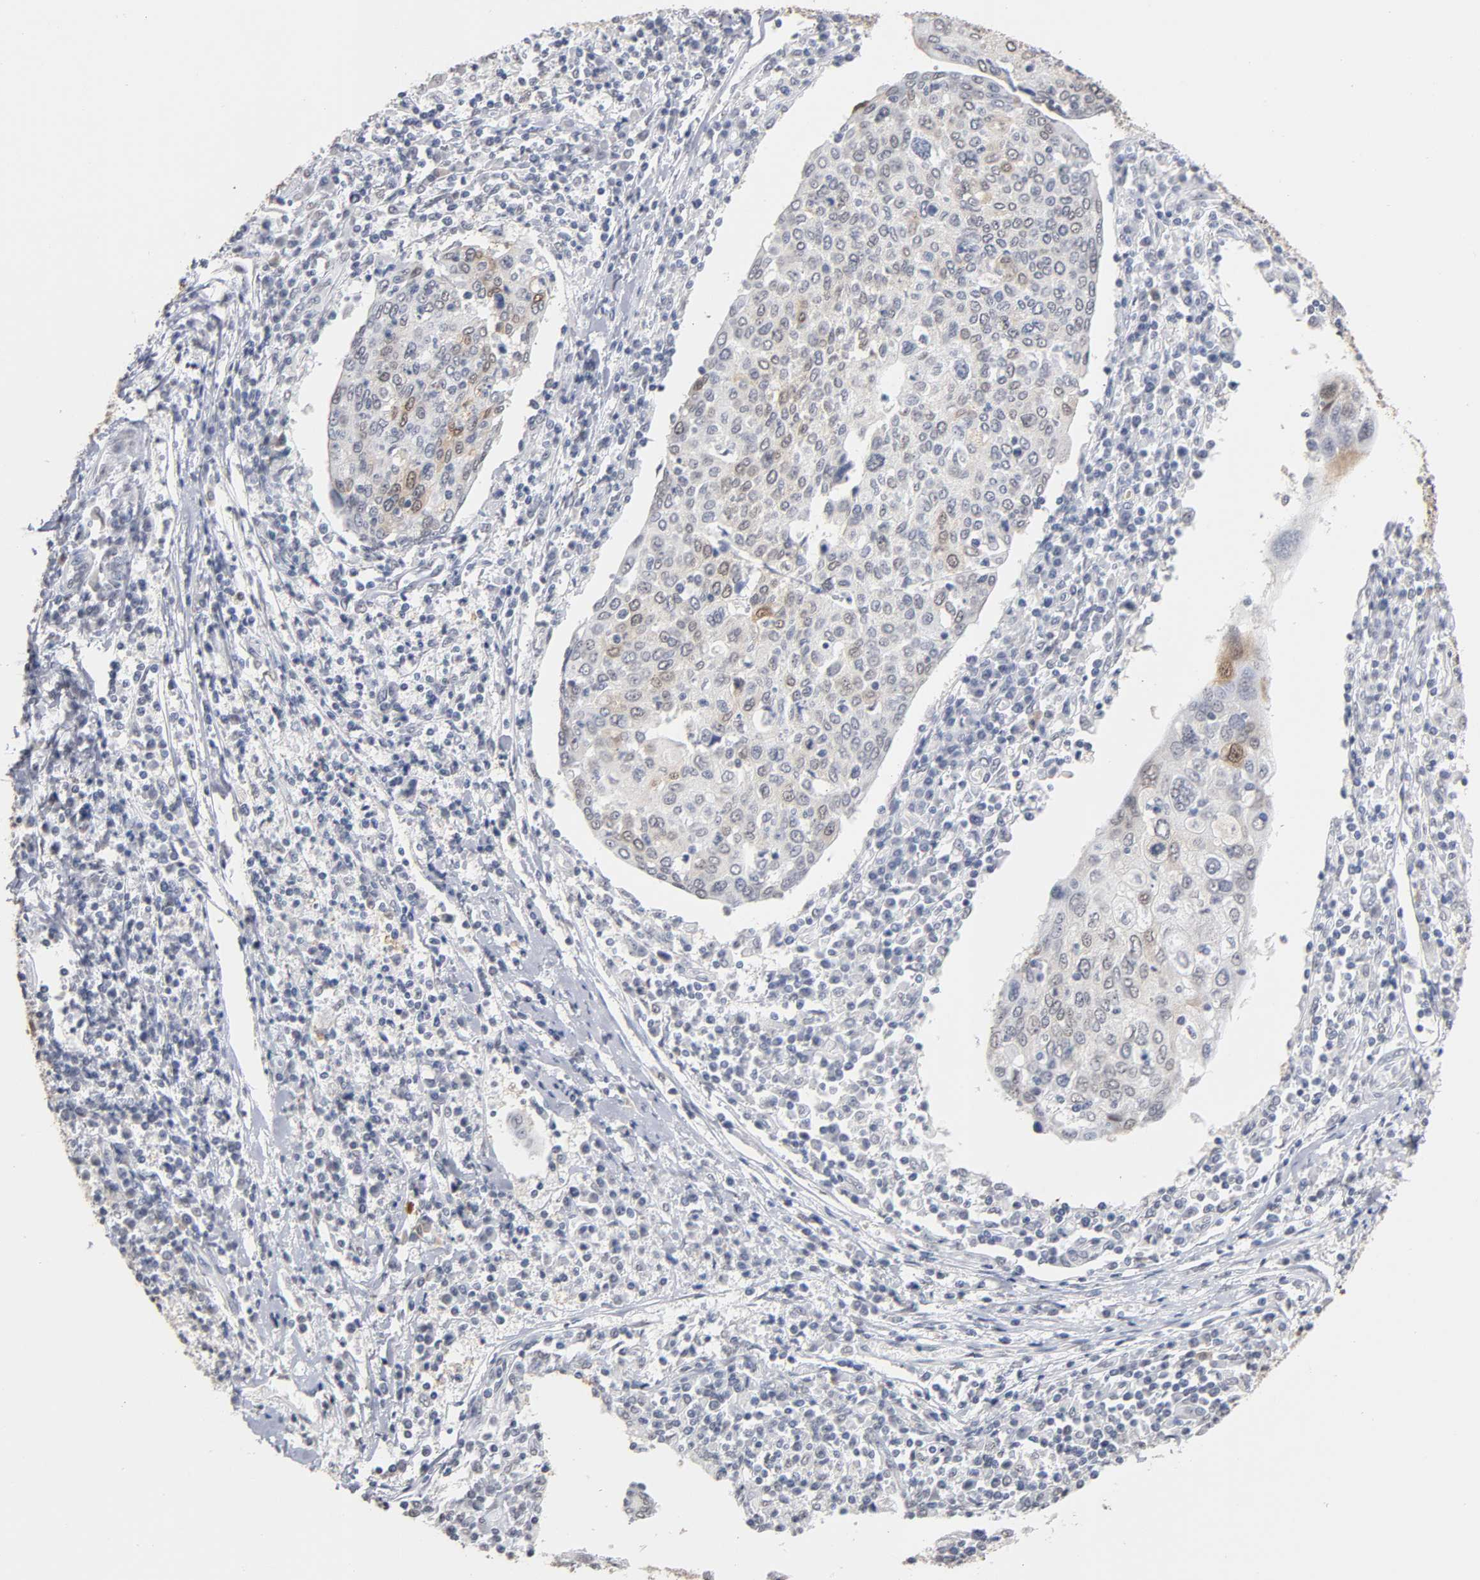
{"staining": {"intensity": "moderate", "quantity": "25%-75%", "location": "cytoplasmic/membranous,nuclear"}, "tissue": "cervical cancer", "cell_type": "Tumor cells", "image_type": "cancer", "snomed": [{"axis": "morphology", "description": "Squamous cell carcinoma, NOS"}, {"axis": "topography", "description": "Cervix"}], "caption": "There is medium levels of moderate cytoplasmic/membranous and nuclear positivity in tumor cells of cervical squamous cell carcinoma, as demonstrated by immunohistochemical staining (brown color).", "gene": "CRABP2", "patient": {"sex": "female", "age": 40}}